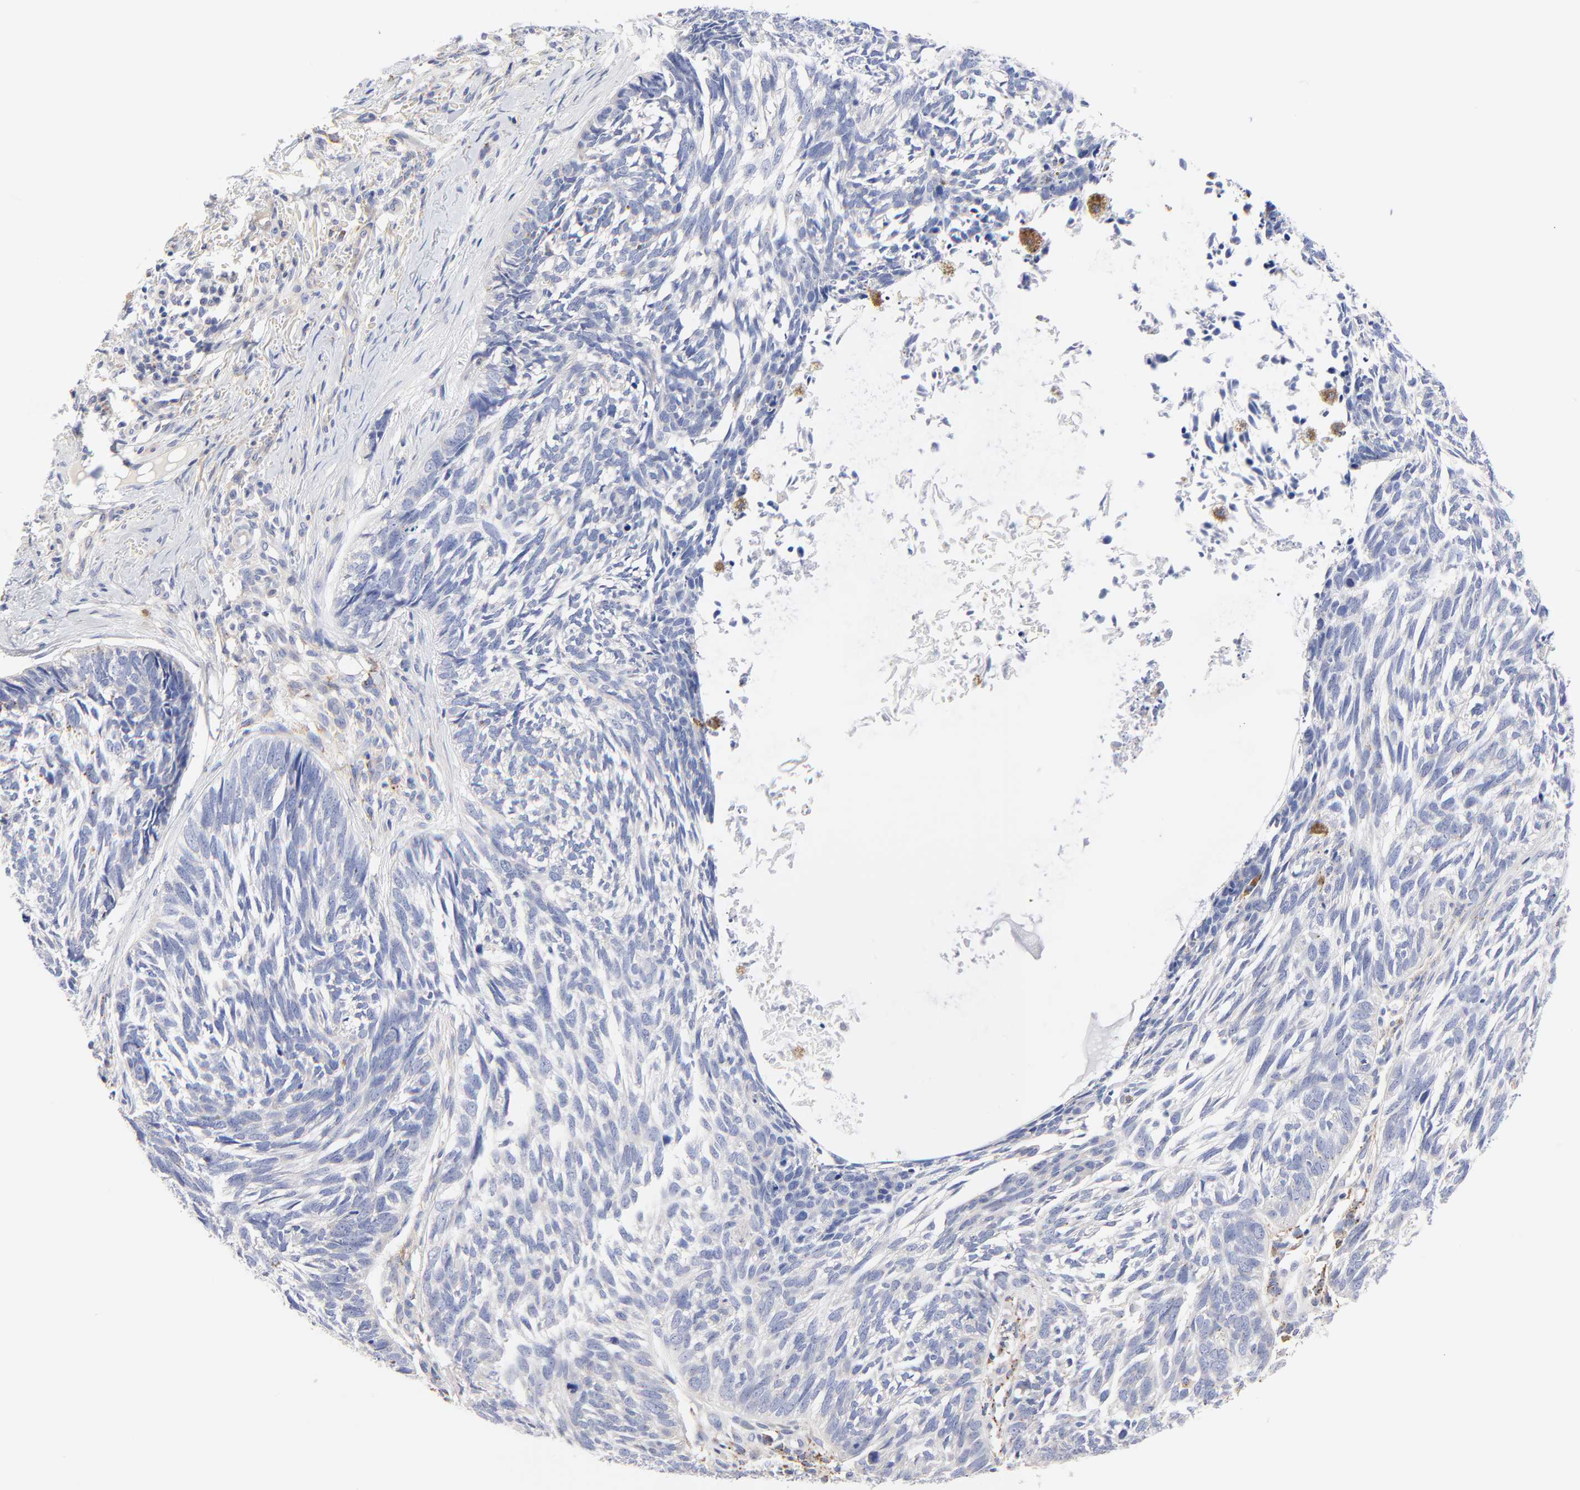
{"staining": {"intensity": "negative", "quantity": "none", "location": "none"}, "tissue": "skin cancer", "cell_type": "Tumor cells", "image_type": "cancer", "snomed": [{"axis": "morphology", "description": "Basal cell carcinoma"}, {"axis": "topography", "description": "Skin"}], "caption": "The image demonstrates no significant expression in tumor cells of skin cancer.", "gene": "FBXO10", "patient": {"sex": "male", "age": 63}}